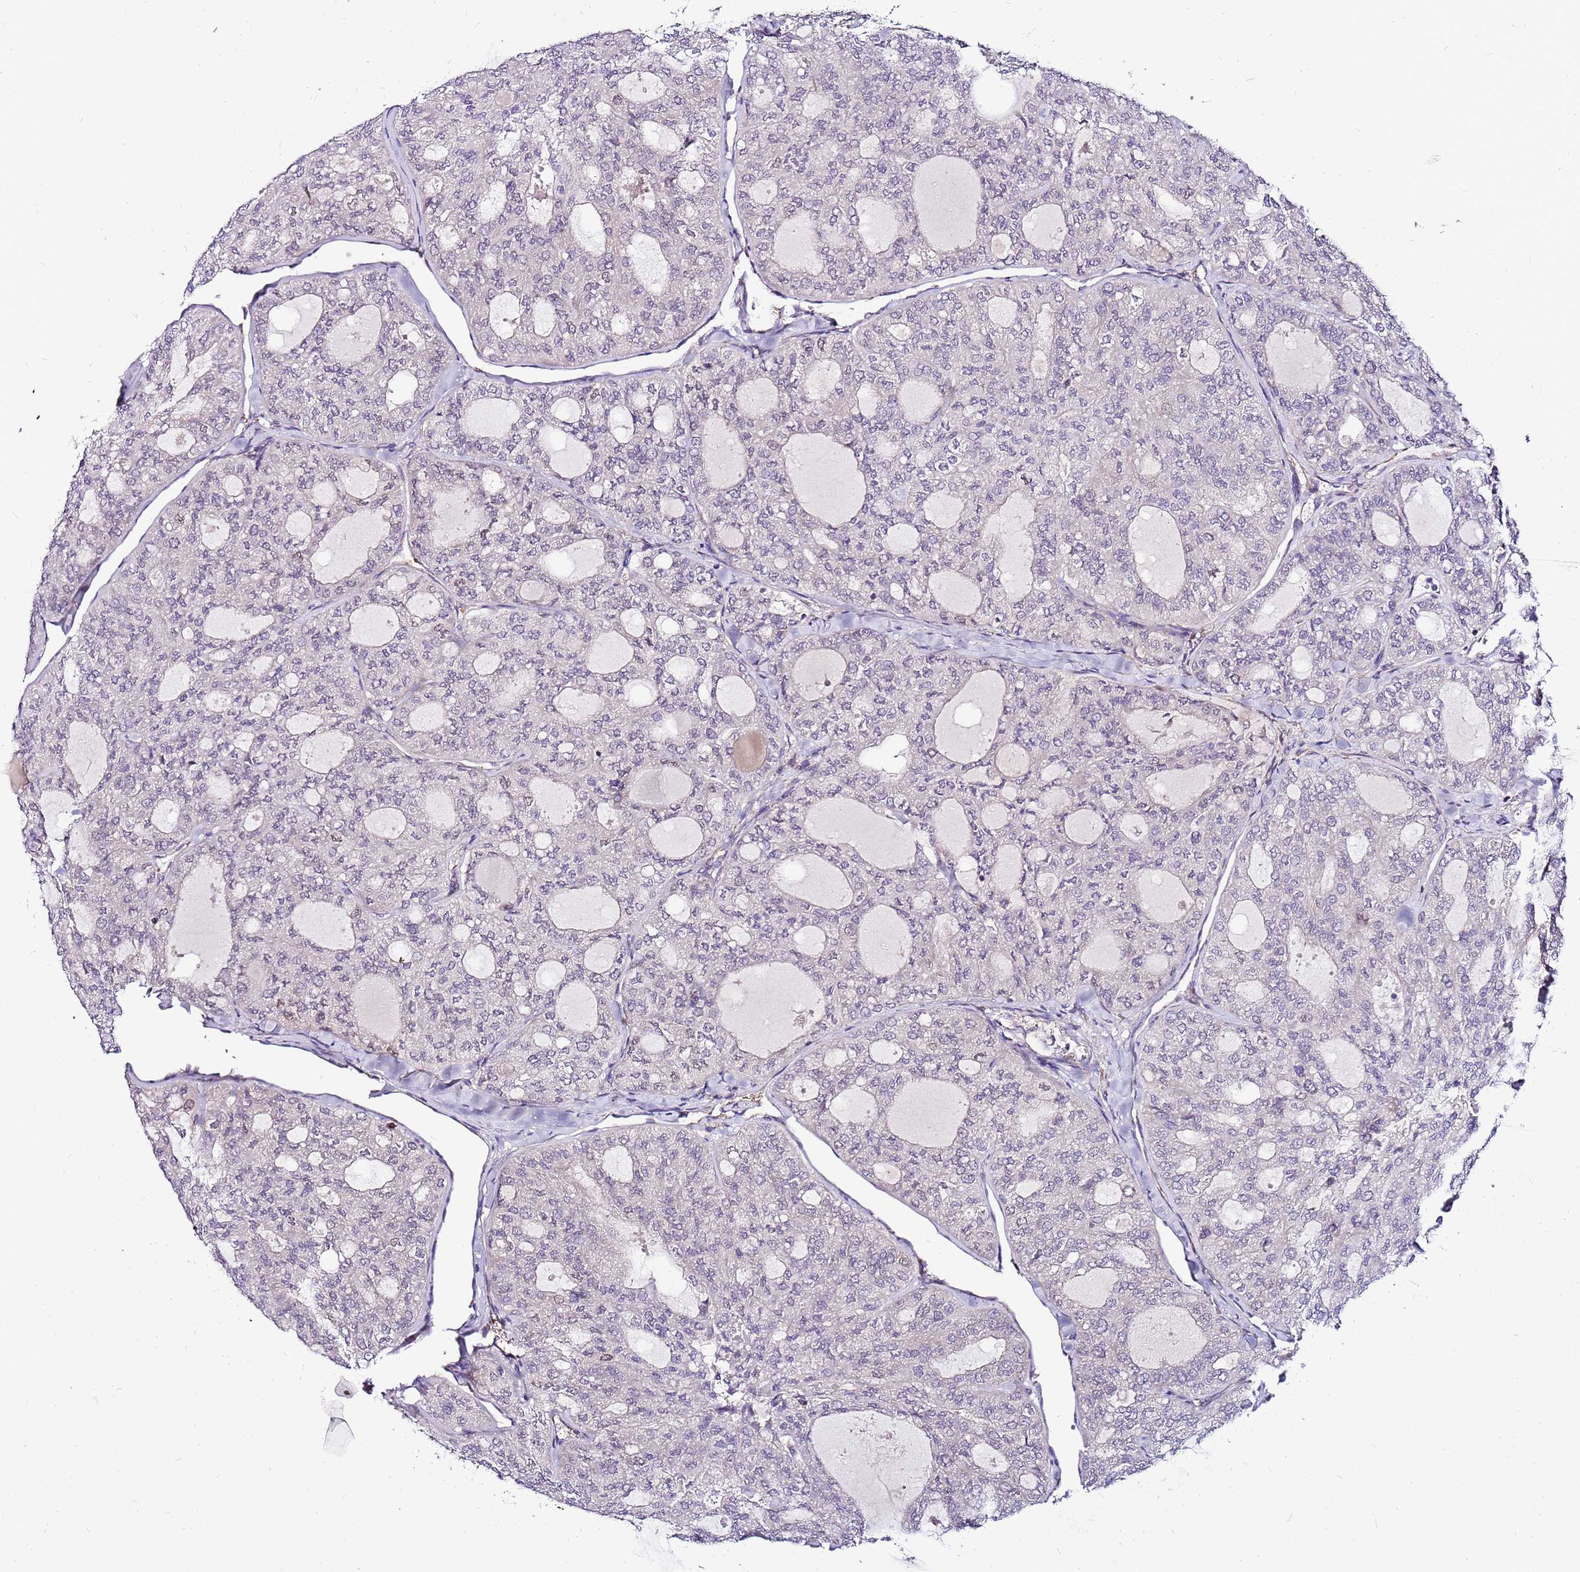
{"staining": {"intensity": "negative", "quantity": "none", "location": "none"}, "tissue": "thyroid cancer", "cell_type": "Tumor cells", "image_type": "cancer", "snomed": [{"axis": "morphology", "description": "Follicular adenoma carcinoma, NOS"}, {"axis": "topography", "description": "Thyroid gland"}], "caption": "IHC of follicular adenoma carcinoma (thyroid) exhibits no staining in tumor cells. (Brightfield microscopy of DAB immunohistochemistry (IHC) at high magnification).", "gene": "POLE3", "patient": {"sex": "male", "age": 75}}